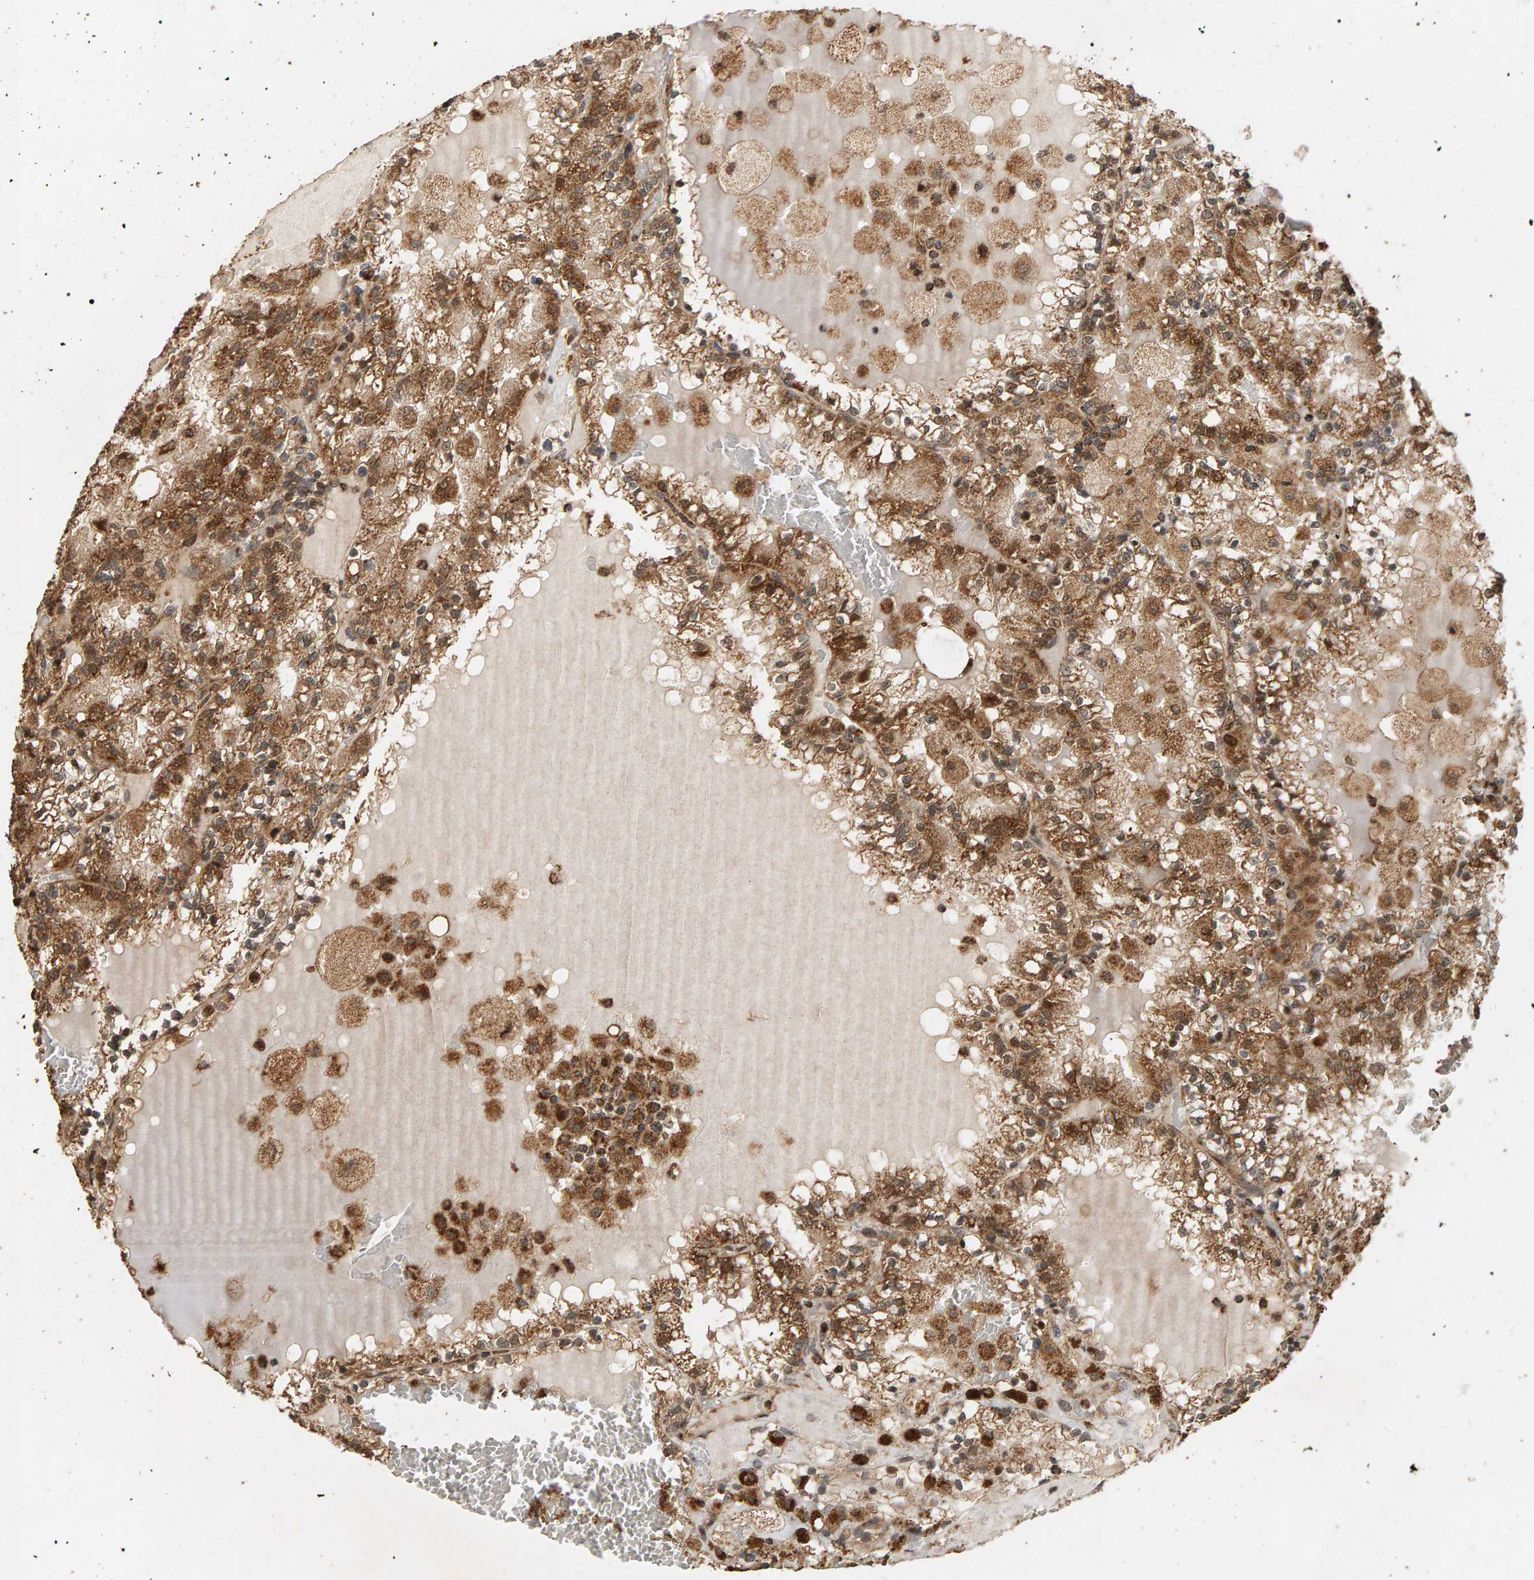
{"staining": {"intensity": "moderate", "quantity": ">75%", "location": "cytoplasmic/membranous,nuclear"}, "tissue": "renal cancer", "cell_type": "Tumor cells", "image_type": "cancer", "snomed": [{"axis": "morphology", "description": "Adenocarcinoma, NOS"}, {"axis": "topography", "description": "Kidney"}], "caption": "Renal cancer (adenocarcinoma) was stained to show a protein in brown. There is medium levels of moderate cytoplasmic/membranous and nuclear positivity in about >75% of tumor cells.", "gene": "GSTK1", "patient": {"sex": "female", "age": 56}}